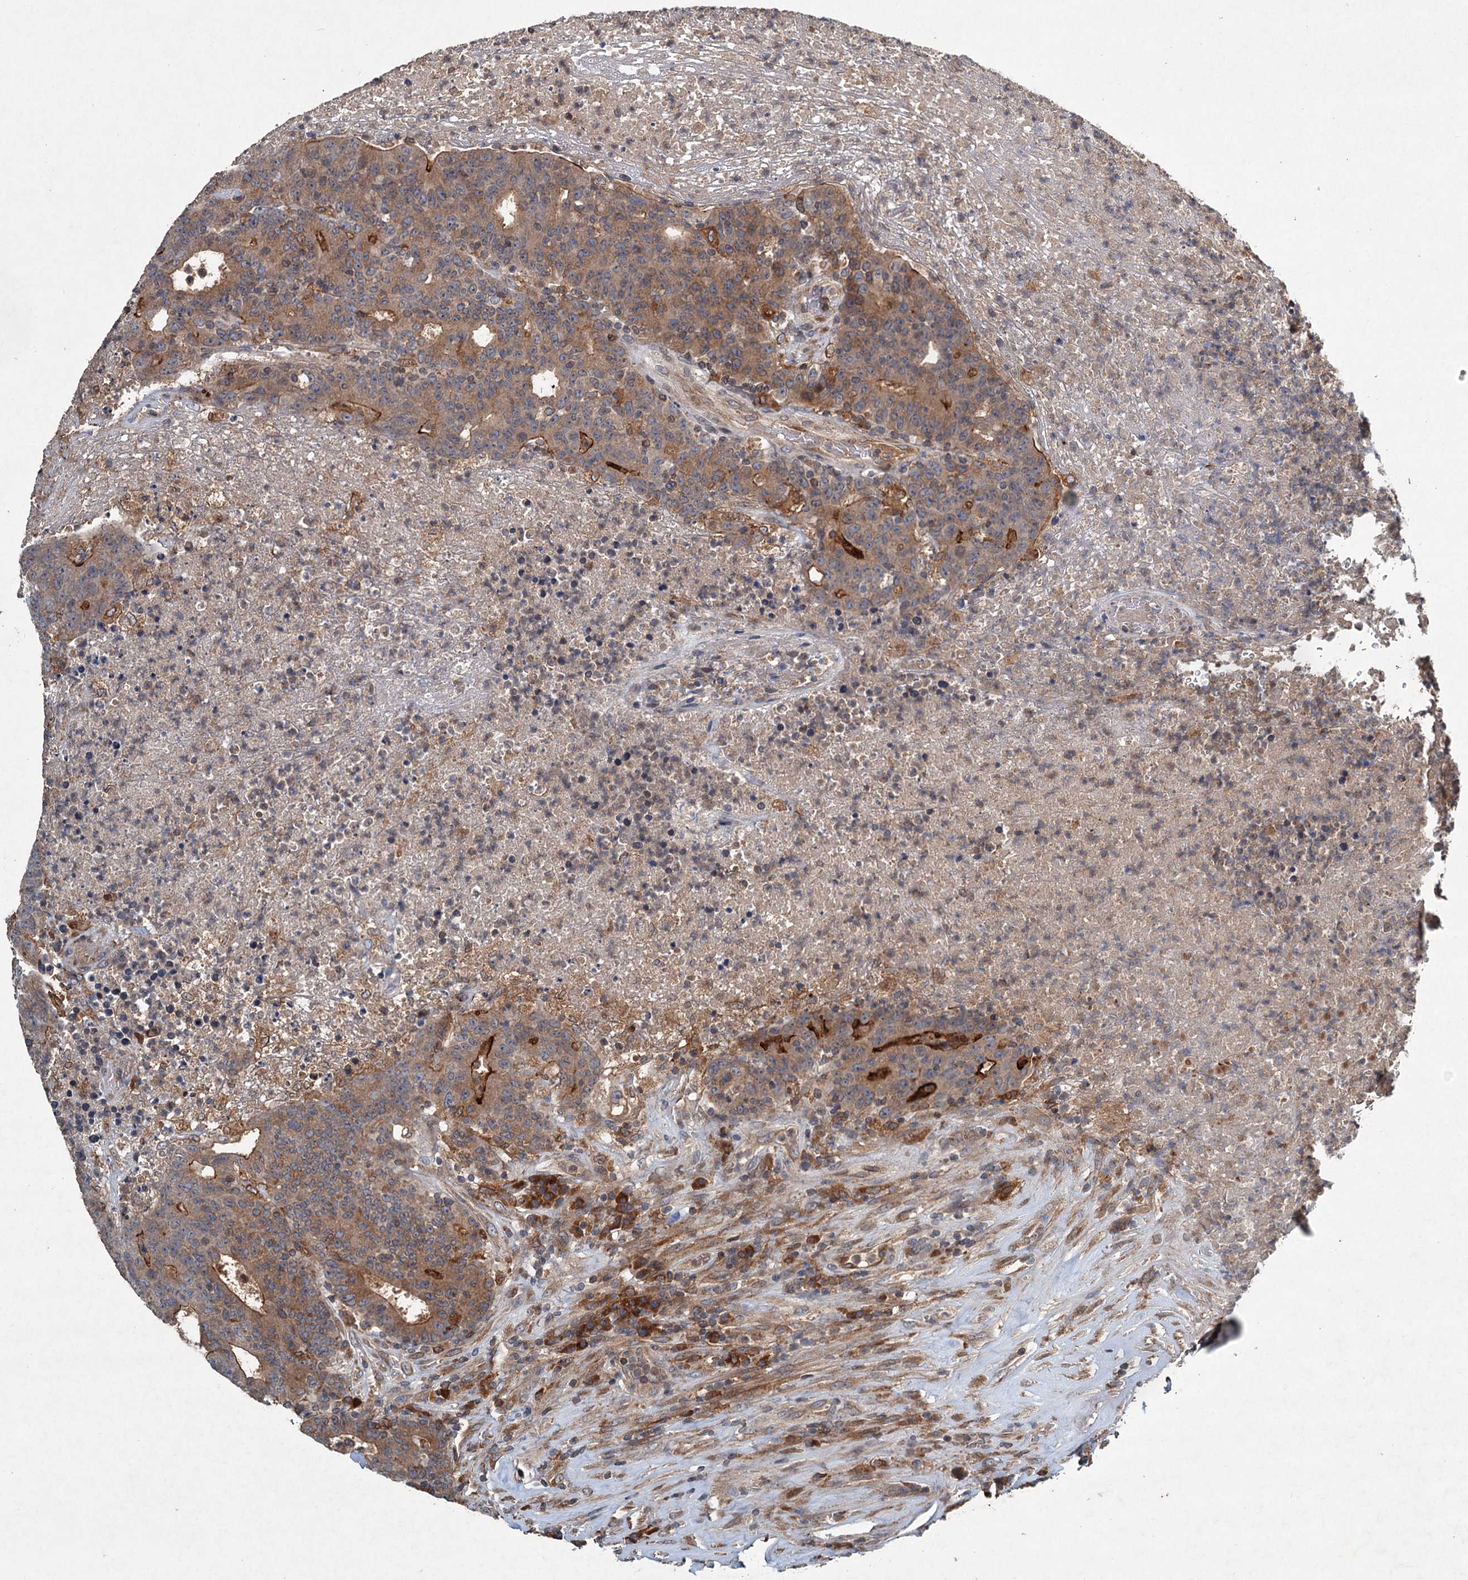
{"staining": {"intensity": "moderate", "quantity": ">75%", "location": "cytoplasmic/membranous"}, "tissue": "colorectal cancer", "cell_type": "Tumor cells", "image_type": "cancer", "snomed": [{"axis": "morphology", "description": "Adenocarcinoma, NOS"}, {"axis": "topography", "description": "Colon"}], "caption": "Protein expression by immunohistochemistry reveals moderate cytoplasmic/membranous expression in about >75% of tumor cells in colorectal cancer (adenocarcinoma). (Stains: DAB (3,3'-diaminobenzidine) in brown, nuclei in blue, Microscopy: brightfield microscopy at high magnification).", "gene": "TAPBPL", "patient": {"sex": "female", "age": 75}}